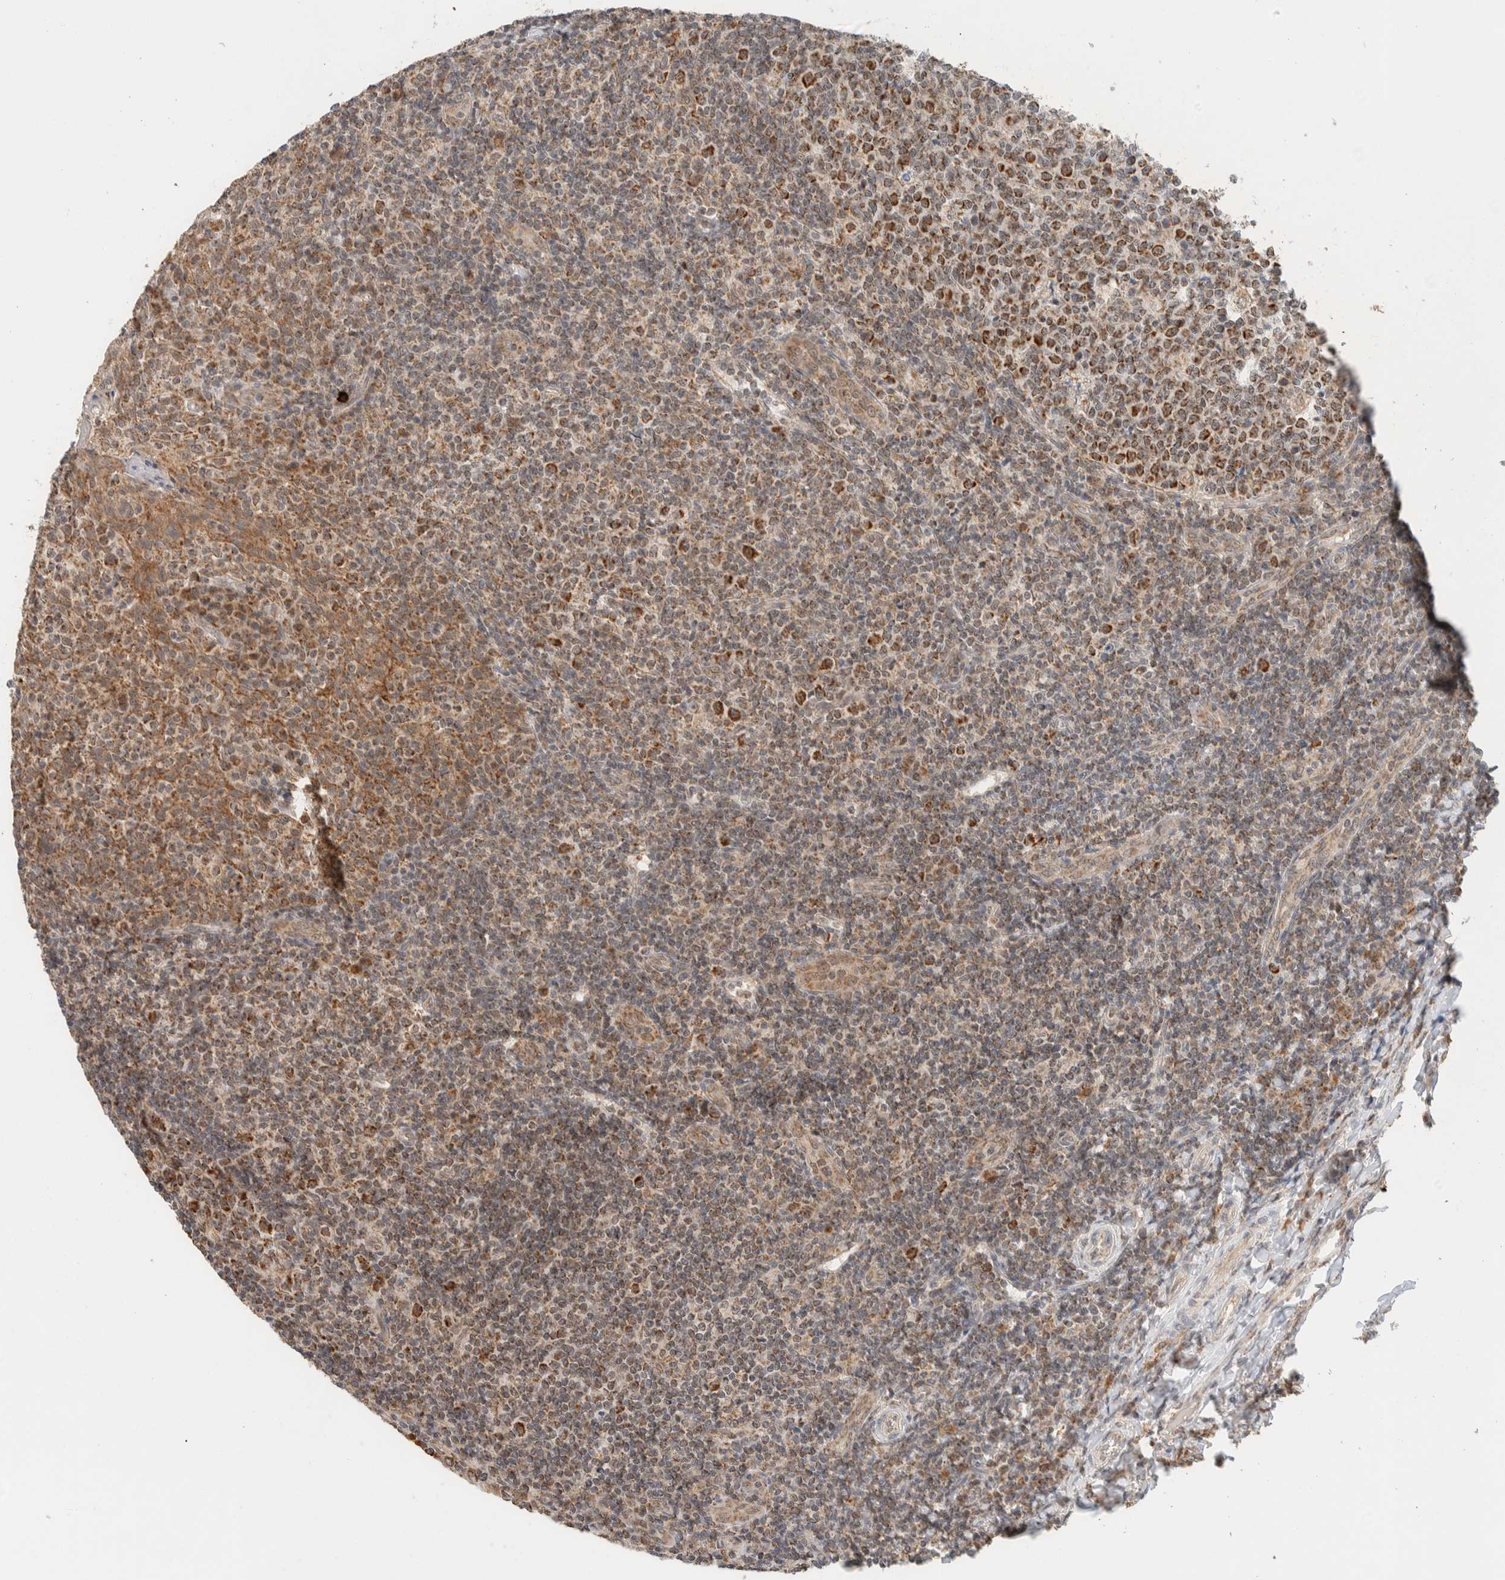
{"staining": {"intensity": "moderate", "quantity": ">75%", "location": "cytoplasmic/membranous"}, "tissue": "tonsil", "cell_type": "Germinal center cells", "image_type": "normal", "snomed": [{"axis": "morphology", "description": "Normal tissue, NOS"}, {"axis": "topography", "description": "Tonsil"}], "caption": "High-magnification brightfield microscopy of normal tonsil stained with DAB (3,3'-diaminobenzidine) (brown) and counterstained with hematoxylin (blue). germinal center cells exhibit moderate cytoplasmic/membranous expression is seen in about>75% of cells. Using DAB (brown) and hematoxylin (blue) stains, captured at high magnification using brightfield microscopy.", "gene": "MRPL41", "patient": {"sex": "female", "age": 19}}